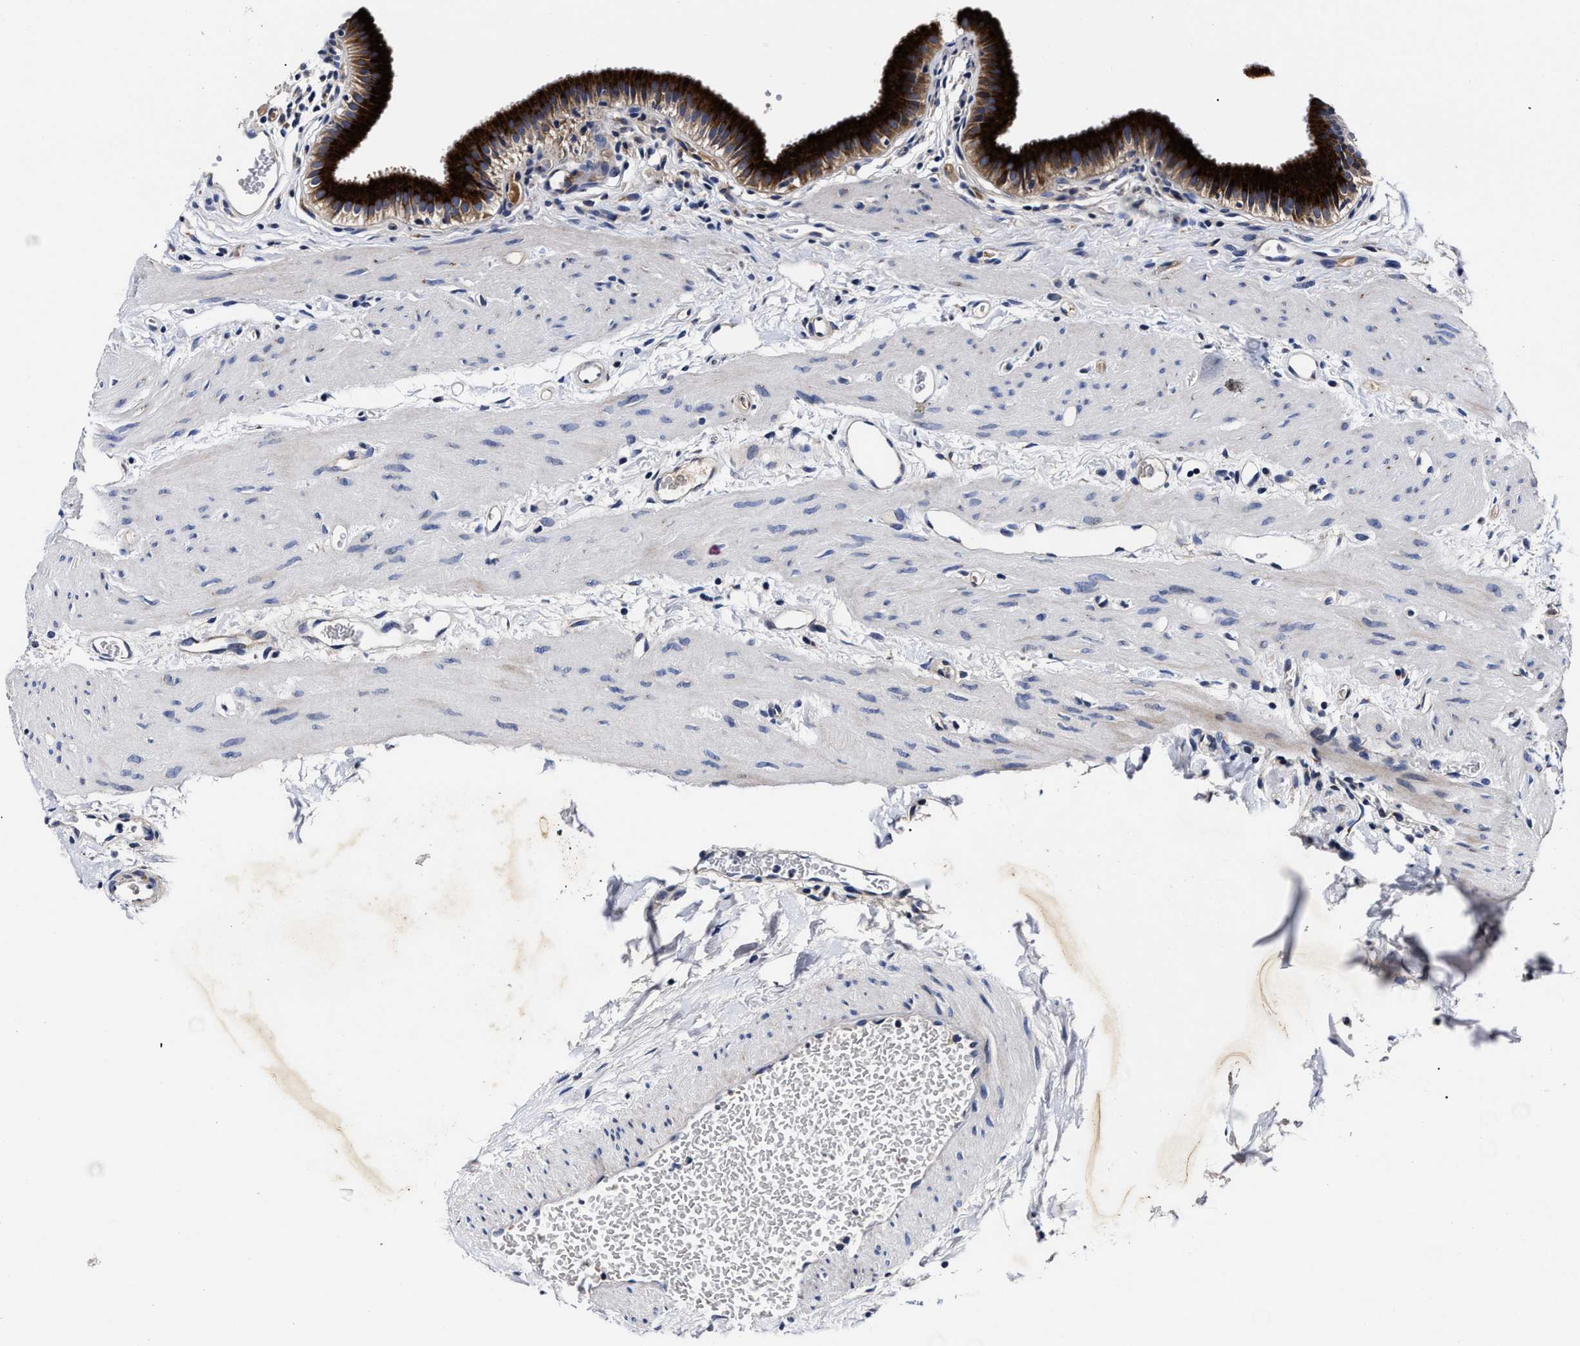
{"staining": {"intensity": "strong", "quantity": ">75%", "location": "cytoplasmic/membranous"}, "tissue": "gallbladder", "cell_type": "Glandular cells", "image_type": "normal", "snomed": [{"axis": "morphology", "description": "Normal tissue, NOS"}, {"axis": "topography", "description": "Gallbladder"}], "caption": "Protein expression analysis of normal human gallbladder reveals strong cytoplasmic/membranous expression in about >75% of glandular cells. Nuclei are stained in blue.", "gene": "OLFML2A", "patient": {"sex": "female", "age": 26}}